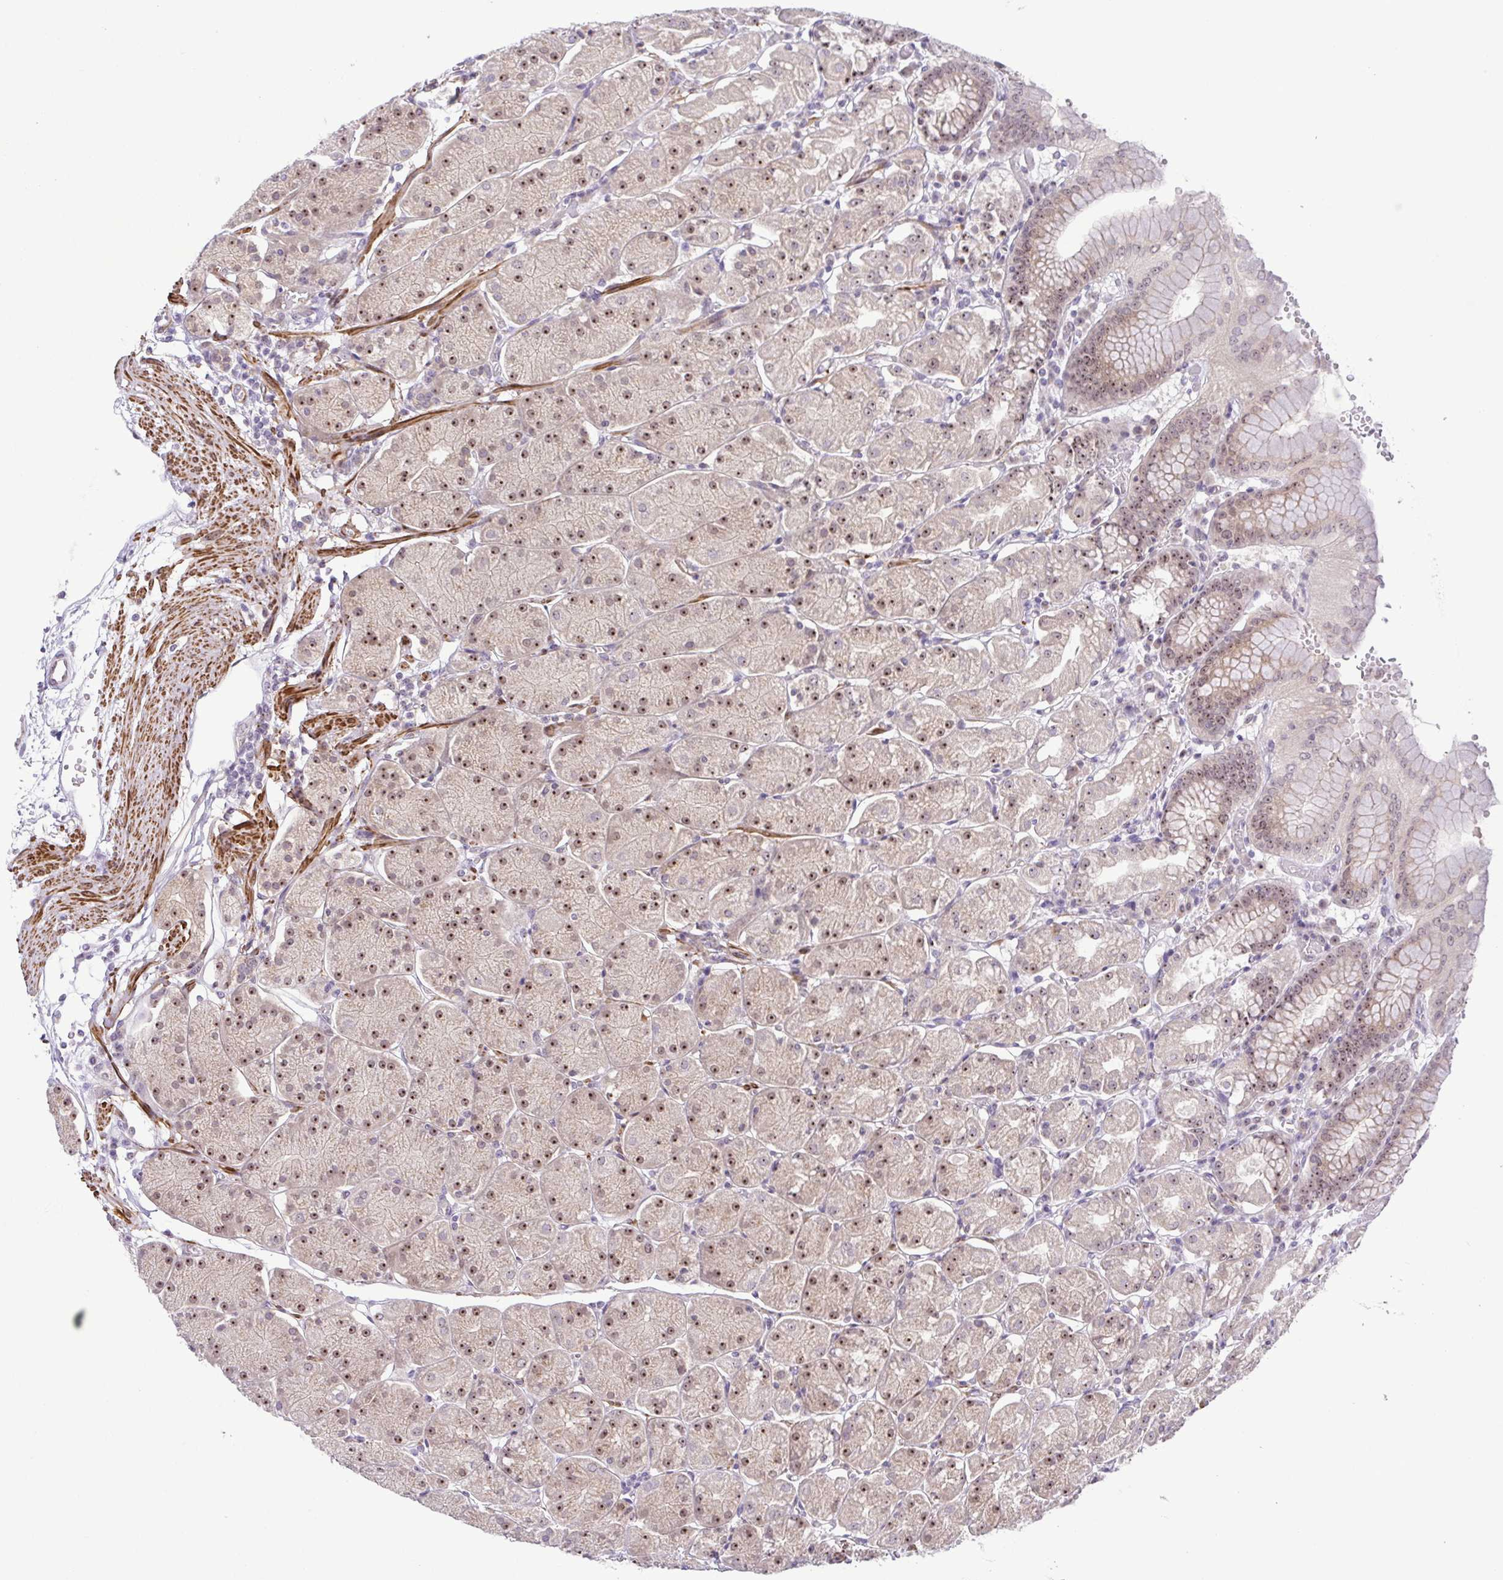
{"staining": {"intensity": "moderate", "quantity": "25%-75%", "location": "cytoplasmic/membranous,nuclear"}, "tissue": "stomach", "cell_type": "Glandular cells", "image_type": "normal", "snomed": [{"axis": "morphology", "description": "Normal tissue, NOS"}, {"axis": "topography", "description": "Stomach, upper"}, {"axis": "topography", "description": "Stomach"}], "caption": "Stomach stained for a protein reveals moderate cytoplasmic/membranous,nuclear positivity in glandular cells. (IHC, brightfield microscopy, high magnification).", "gene": "RSL24D1", "patient": {"sex": "male", "age": 76}}